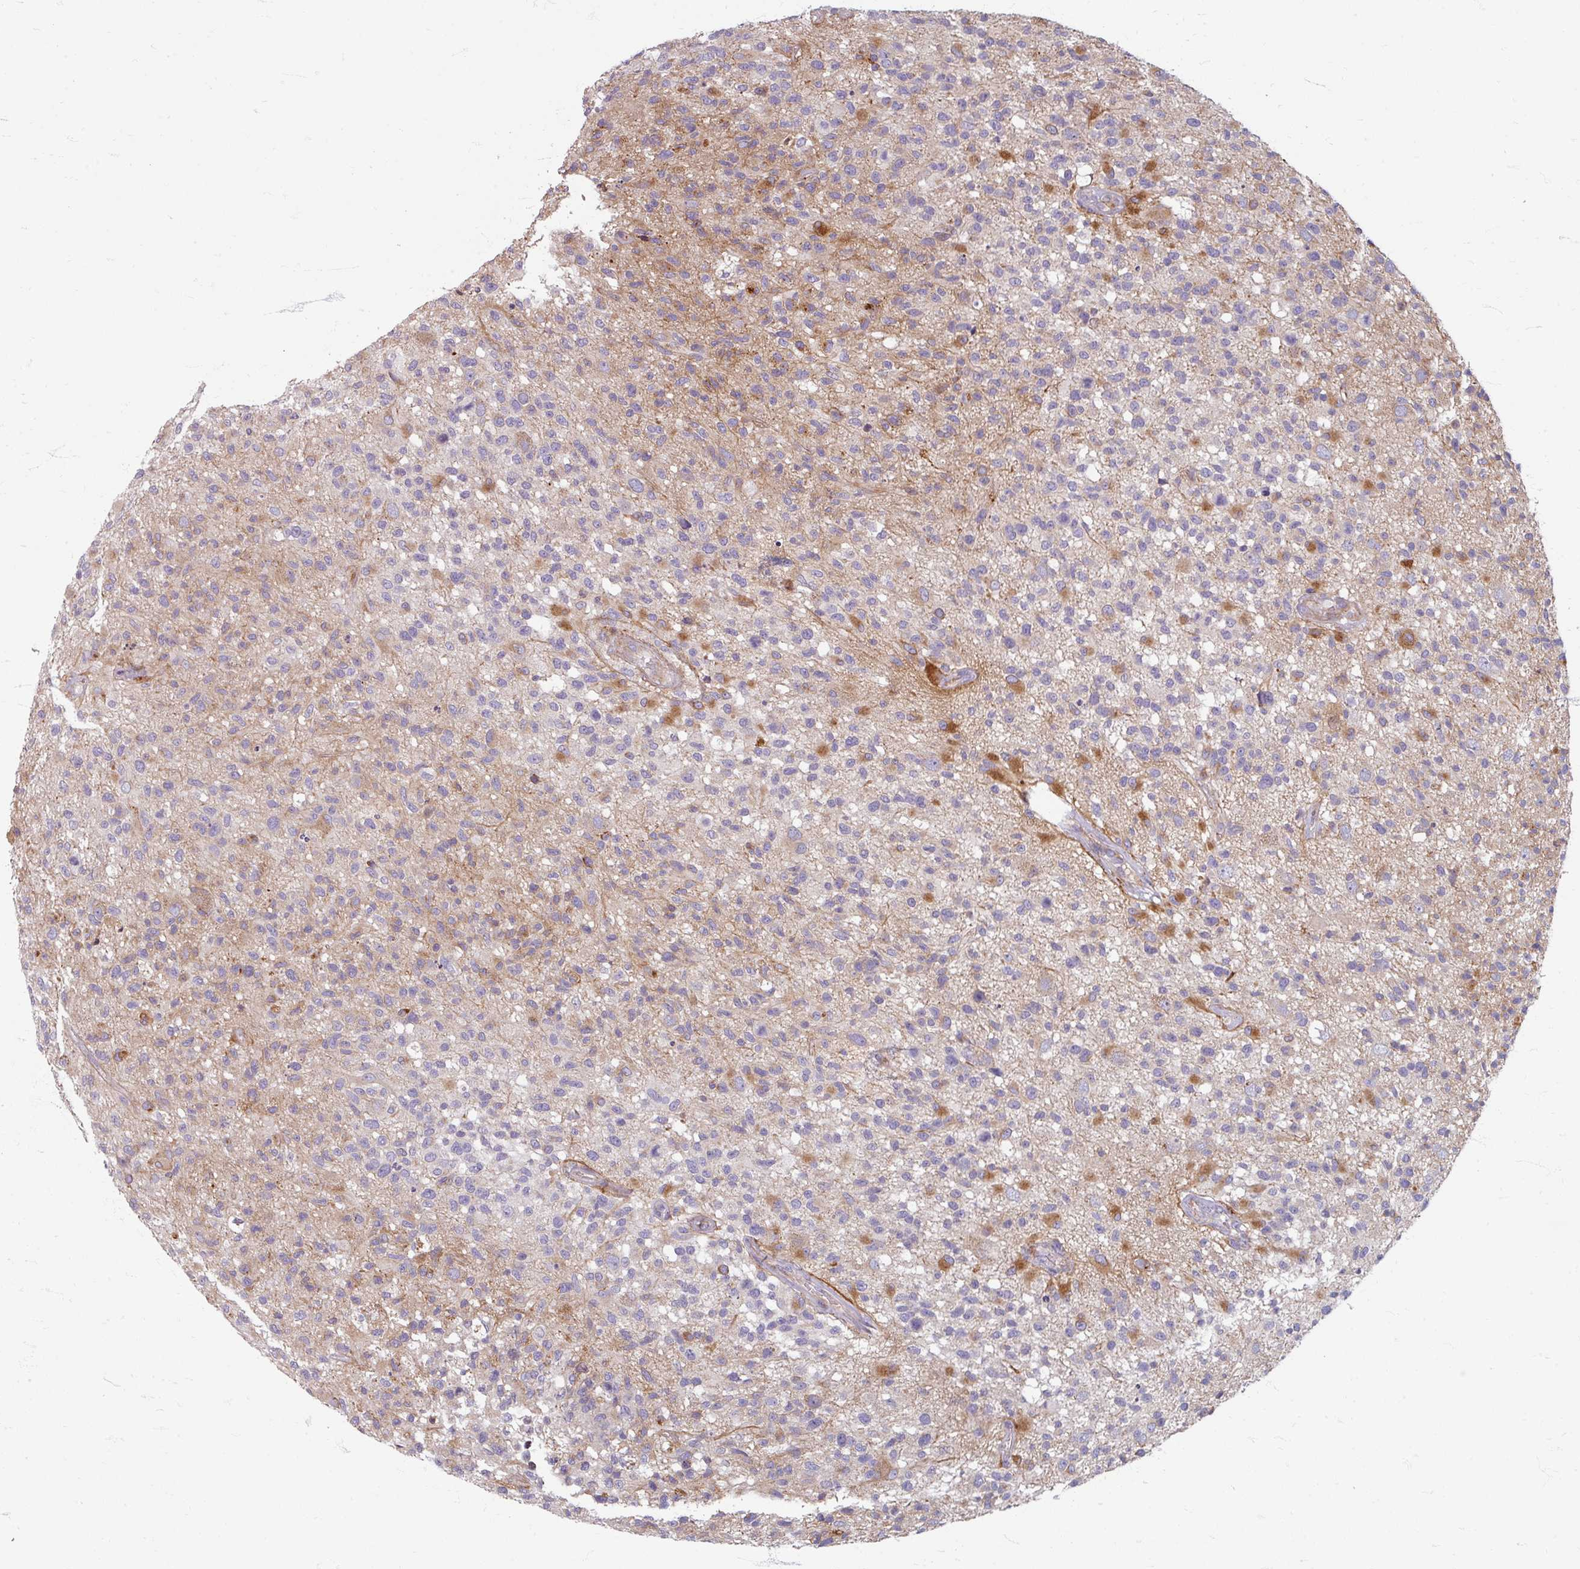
{"staining": {"intensity": "moderate", "quantity": "<25%", "location": "cytoplasmic/membranous"}, "tissue": "glioma", "cell_type": "Tumor cells", "image_type": "cancer", "snomed": [{"axis": "morphology", "description": "Glioma, malignant, High grade"}, {"axis": "morphology", "description": "Glioblastoma, NOS"}, {"axis": "topography", "description": "Brain"}], "caption": "Immunohistochemistry (IHC) photomicrograph of neoplastic tissue: glioblastoma stained using immunohistochemistry (IHC) shows low levels of moderate protein expression localized specifically in the cytoplasmic/membranous of tumor cells, appearing as a cytoplasmic/membranous brown color.", "gene": "GABARAPL1", "patient": {"sex": "male", "age": 60}}